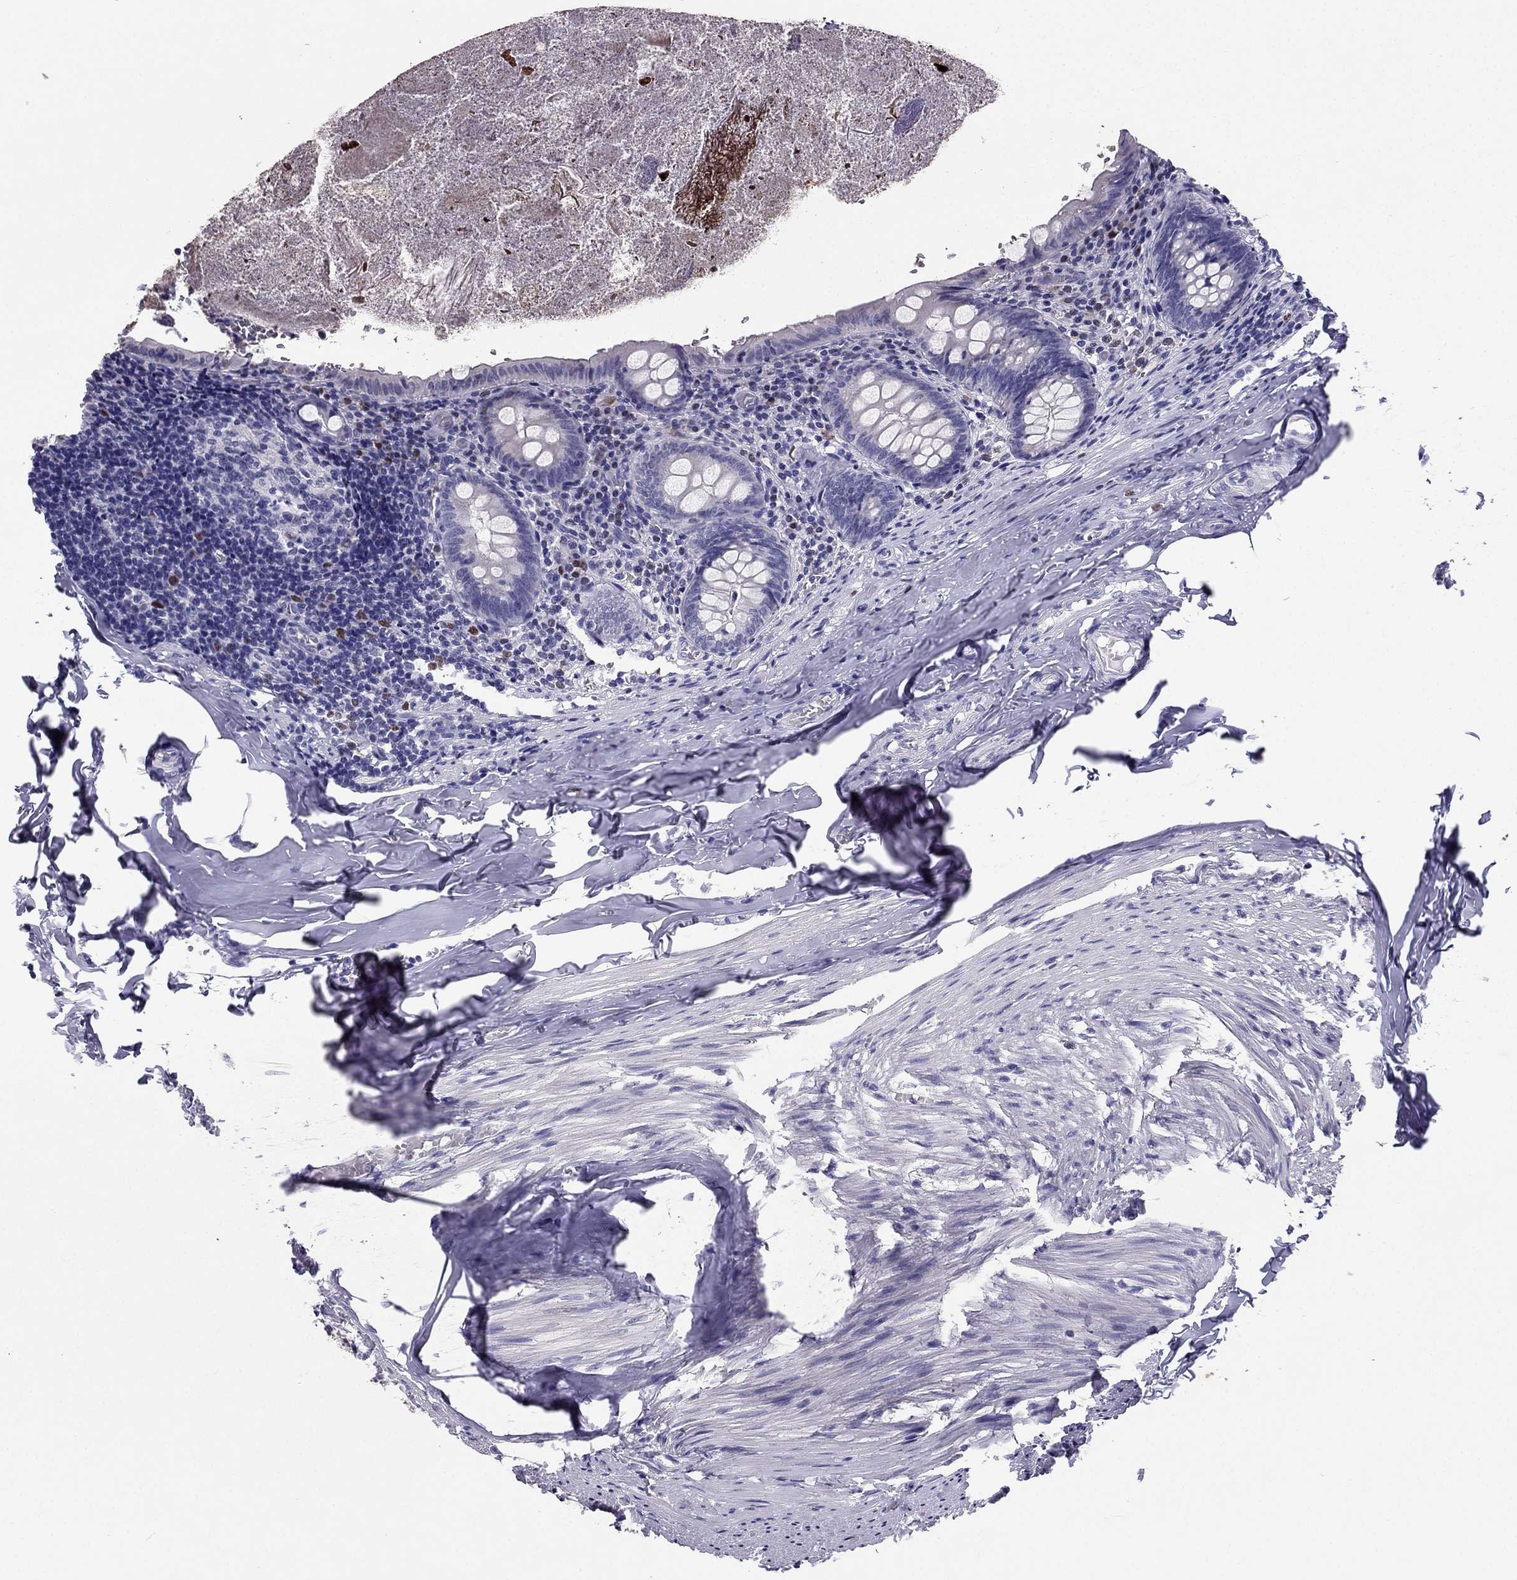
{"staining": {"intensity": "negative", "quantity": "none", "location": "none"}, "tissue": "appendix", "cell_type": "Glandular cells", "image_type": "normal", "snomed": [{"axis": "morphology", "description": "Normal tissue, NOS"}, {"axis": "topography", "description": "Appendix"}], "caption": "Glandular cells are negative for brown protein staining in unremarkable appendix. Nuclei are stained in blue.", "gene": "ARID3A", "patient": {"sex": "female", "age": 23}}